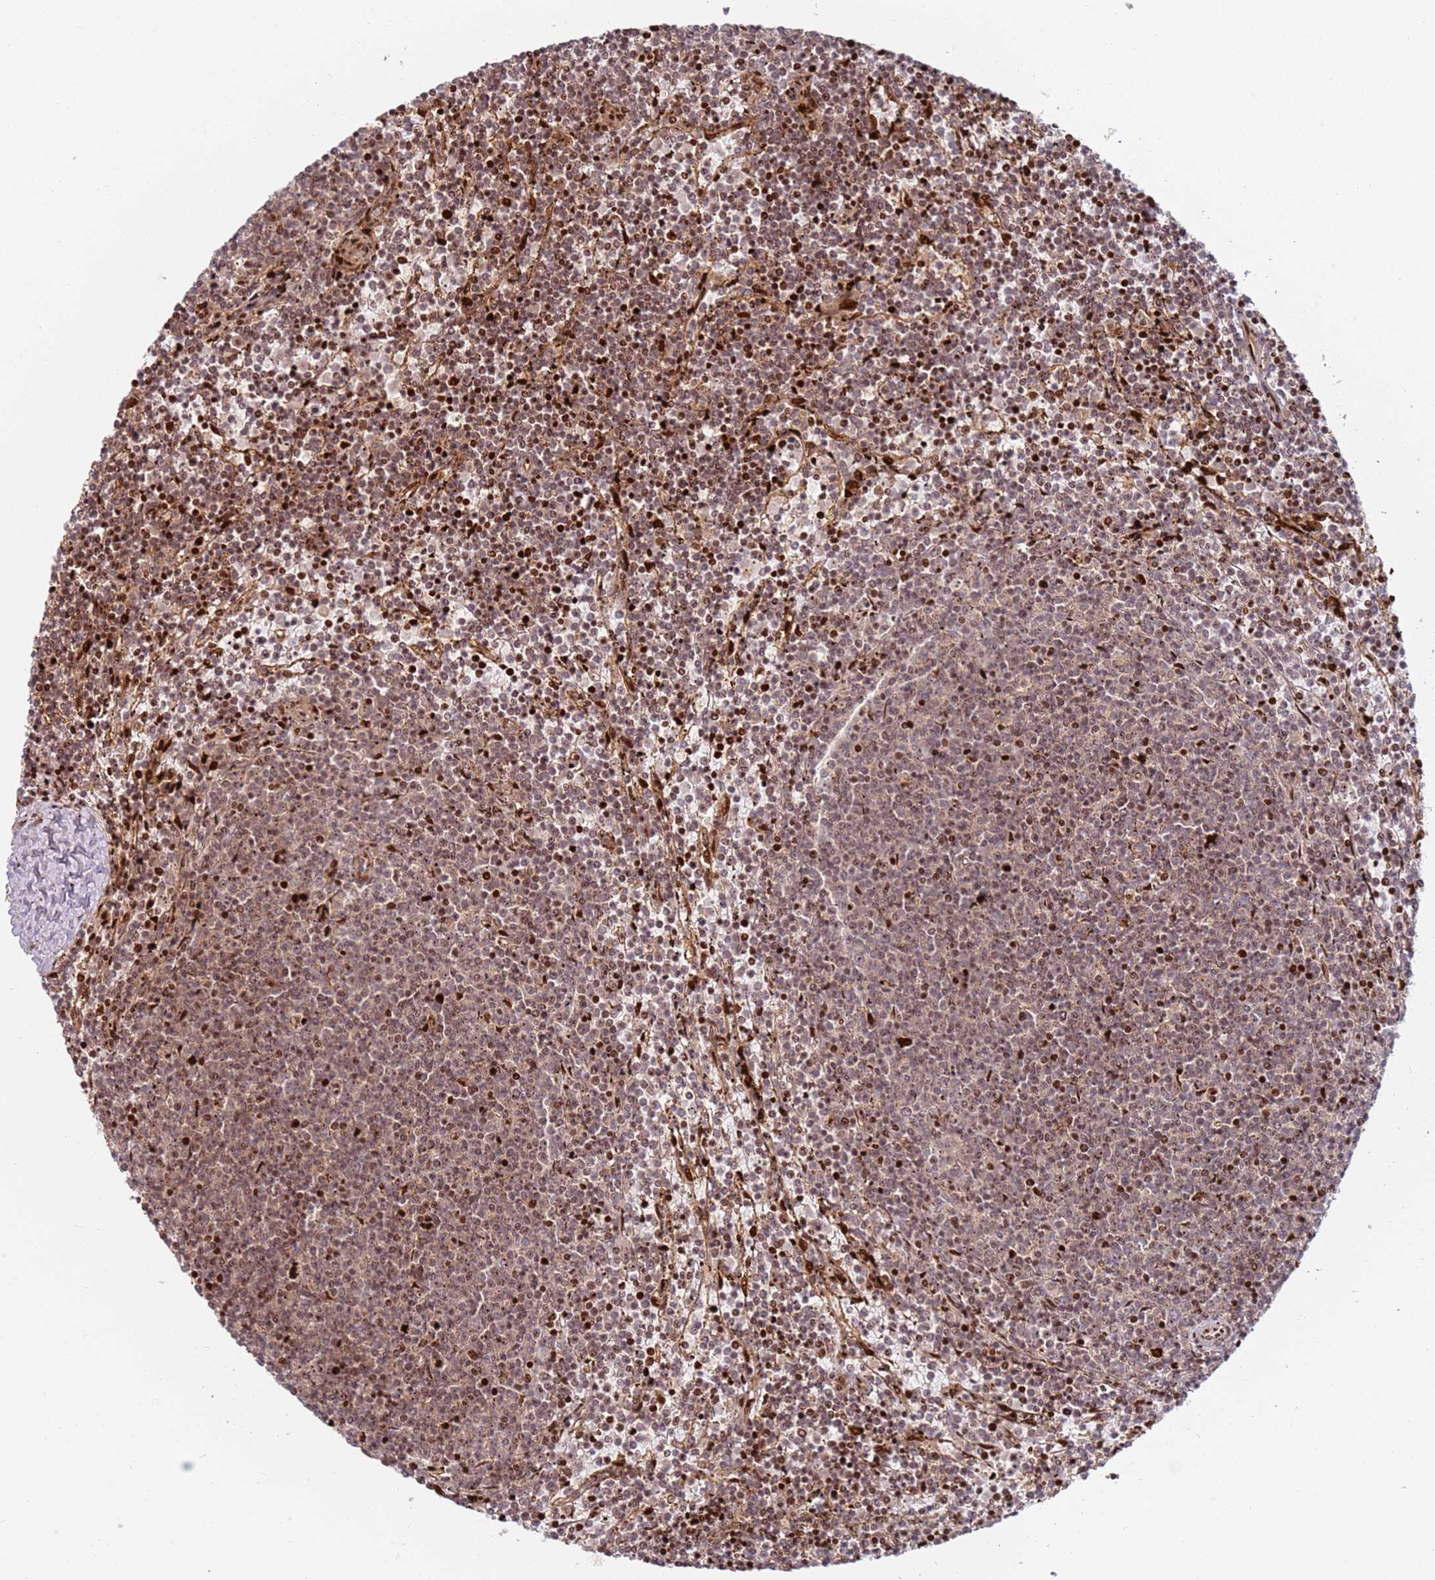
{"staining": {"intensity": "moderate", "quantity": "<25%", "location": "cytoplasmic/membranous,nuclear"}, "tissue": "lymphoma", "cell_type": "Tumor cells", "image_type": "cancer", "snomed": [{"axis": "morphology", "description": "Malignant lymphoma, non-Hodgkin's type, Low grade"}, {"axis": "topography", "description": "Spleen"}], "caption": "High-power microscopy captured an immunohistochemistry (IHC) micrograph of lymphoma, revealing moderate cytoplasmic/membranous and nuclear expression in about <25% of tumor cells.", "gene": "TMEM233", "patient": {"sex": "female", "age": 50}}